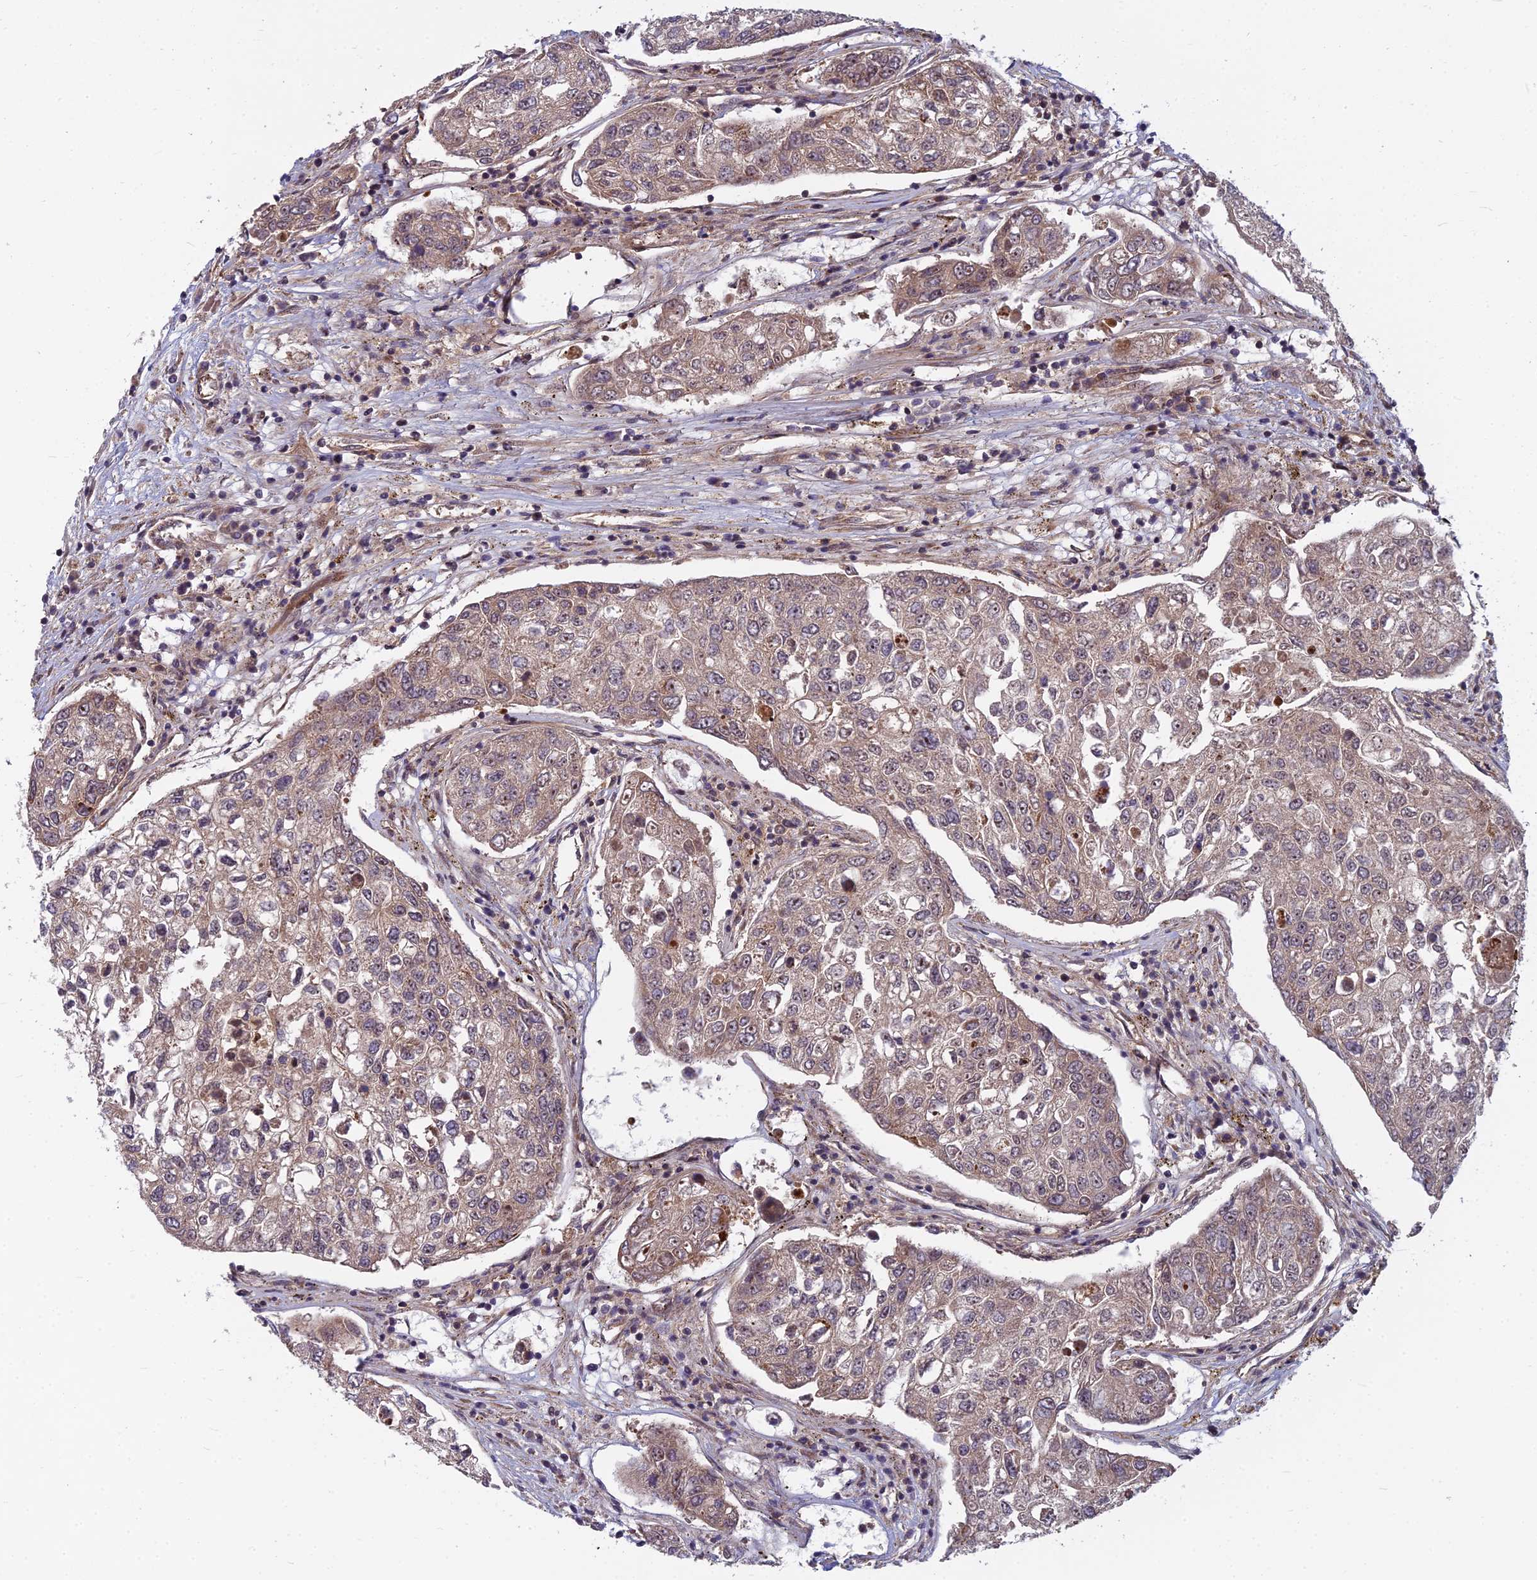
{"staining": {"intensity": "moderate", "quantity": ">75%", "location": "cytoplasmic/membranous,nuclear"}, "tissue": "urothelial cancer", "cell_type": "Tumor cells", "image_type": "cancer", "snomed": [{"axis": "morphology", "description": "Urothelial carcinoma, High grade"}, {"axis": "topography", "description": "Lymph node"}, {"axis": "topography", "description": "Urinary bladder"}], "caption": "About >75% of tumor cells in human urothelial cancer show moderate cytoplasmic/membranous and nuclear protein positivity as visualized by brown immunohistochemical staining.", "gene": "COMMD2", "patient": {"sex": "male", "age": 51}}